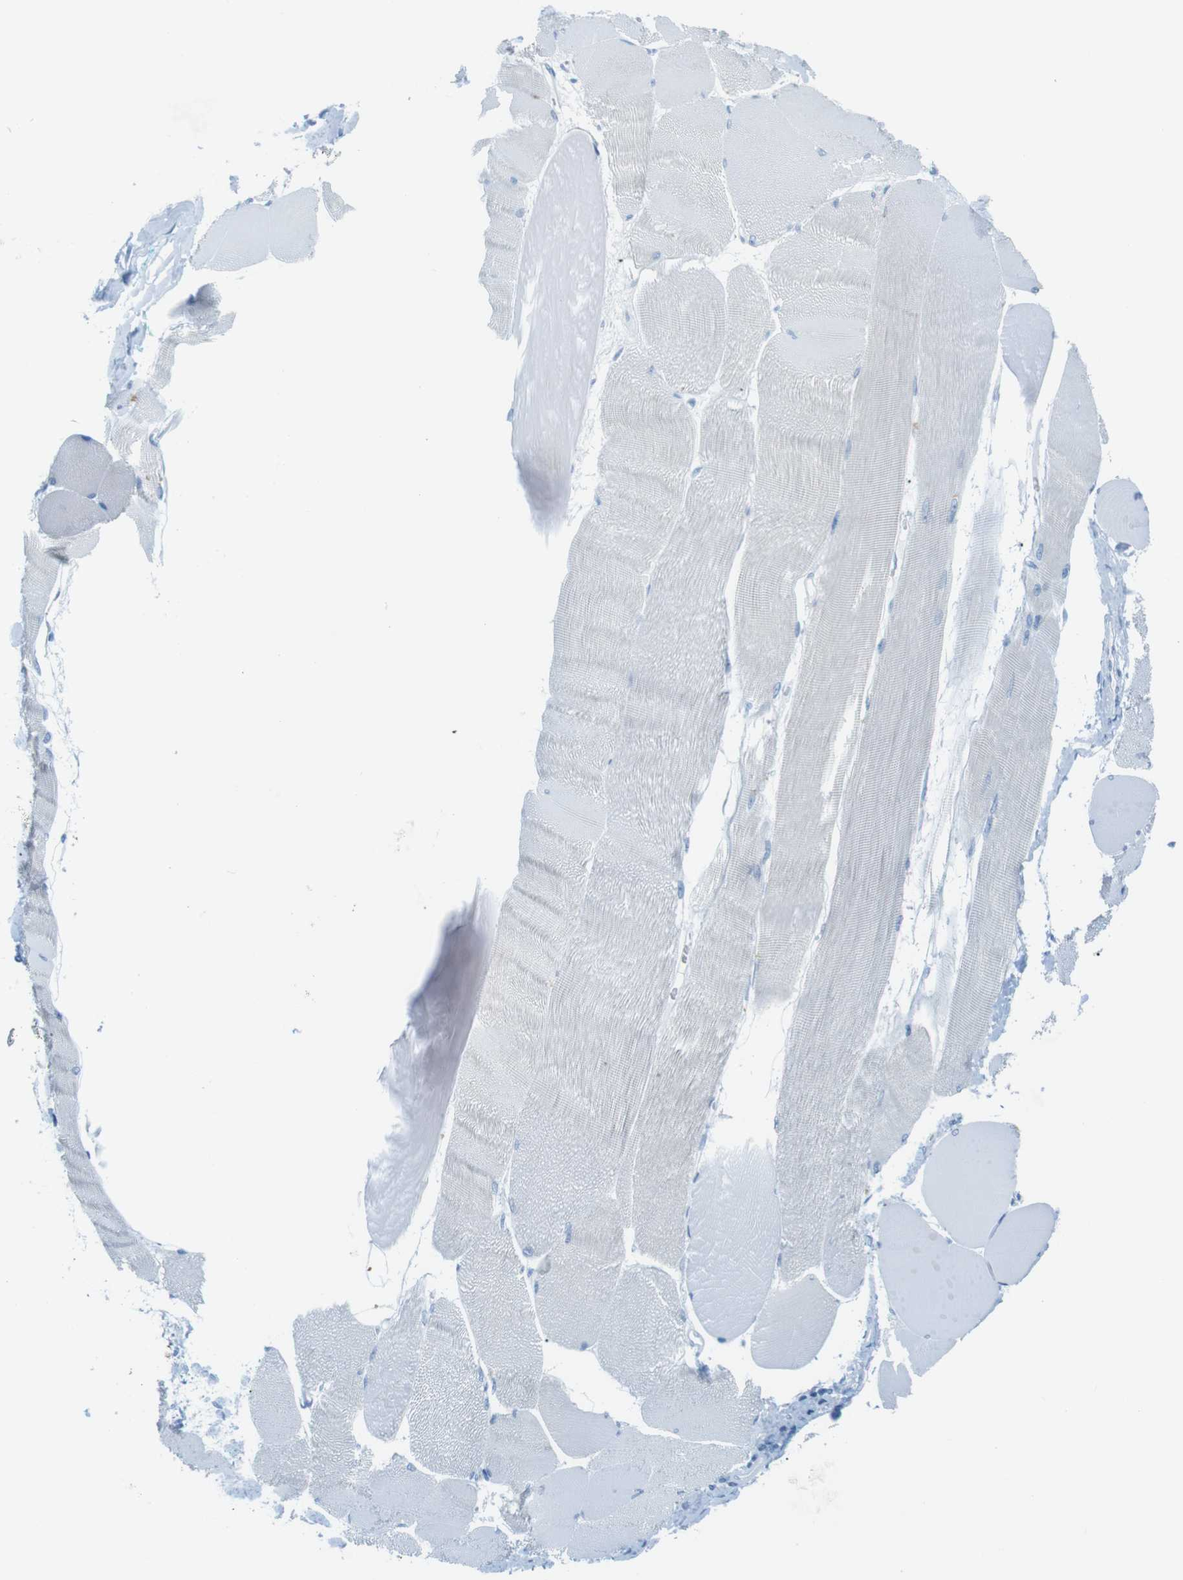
{"staining": {"intensity": "negative", "quantity": "none", "location": "none"}, "tissue": "skeletal muscle", "cell_type": "Myocytes", "image_type": "normal", "snomed": [{"axis": "morphology", "description": "Normal tissue, NOS"}, {"axis": "morphology", "description": "Squamous cell carcinoma, NOS"}, {"axis": "topography", "description": "Skeletal muscle"}], "caption": "This is a micrograph of immunohistochemistry (IHC) staining of unremarkable skeletal muscle, which shows no positivity in myocytes.", "gene": "MCEMP1", "patient": {"sex": "male", "age": 51}}